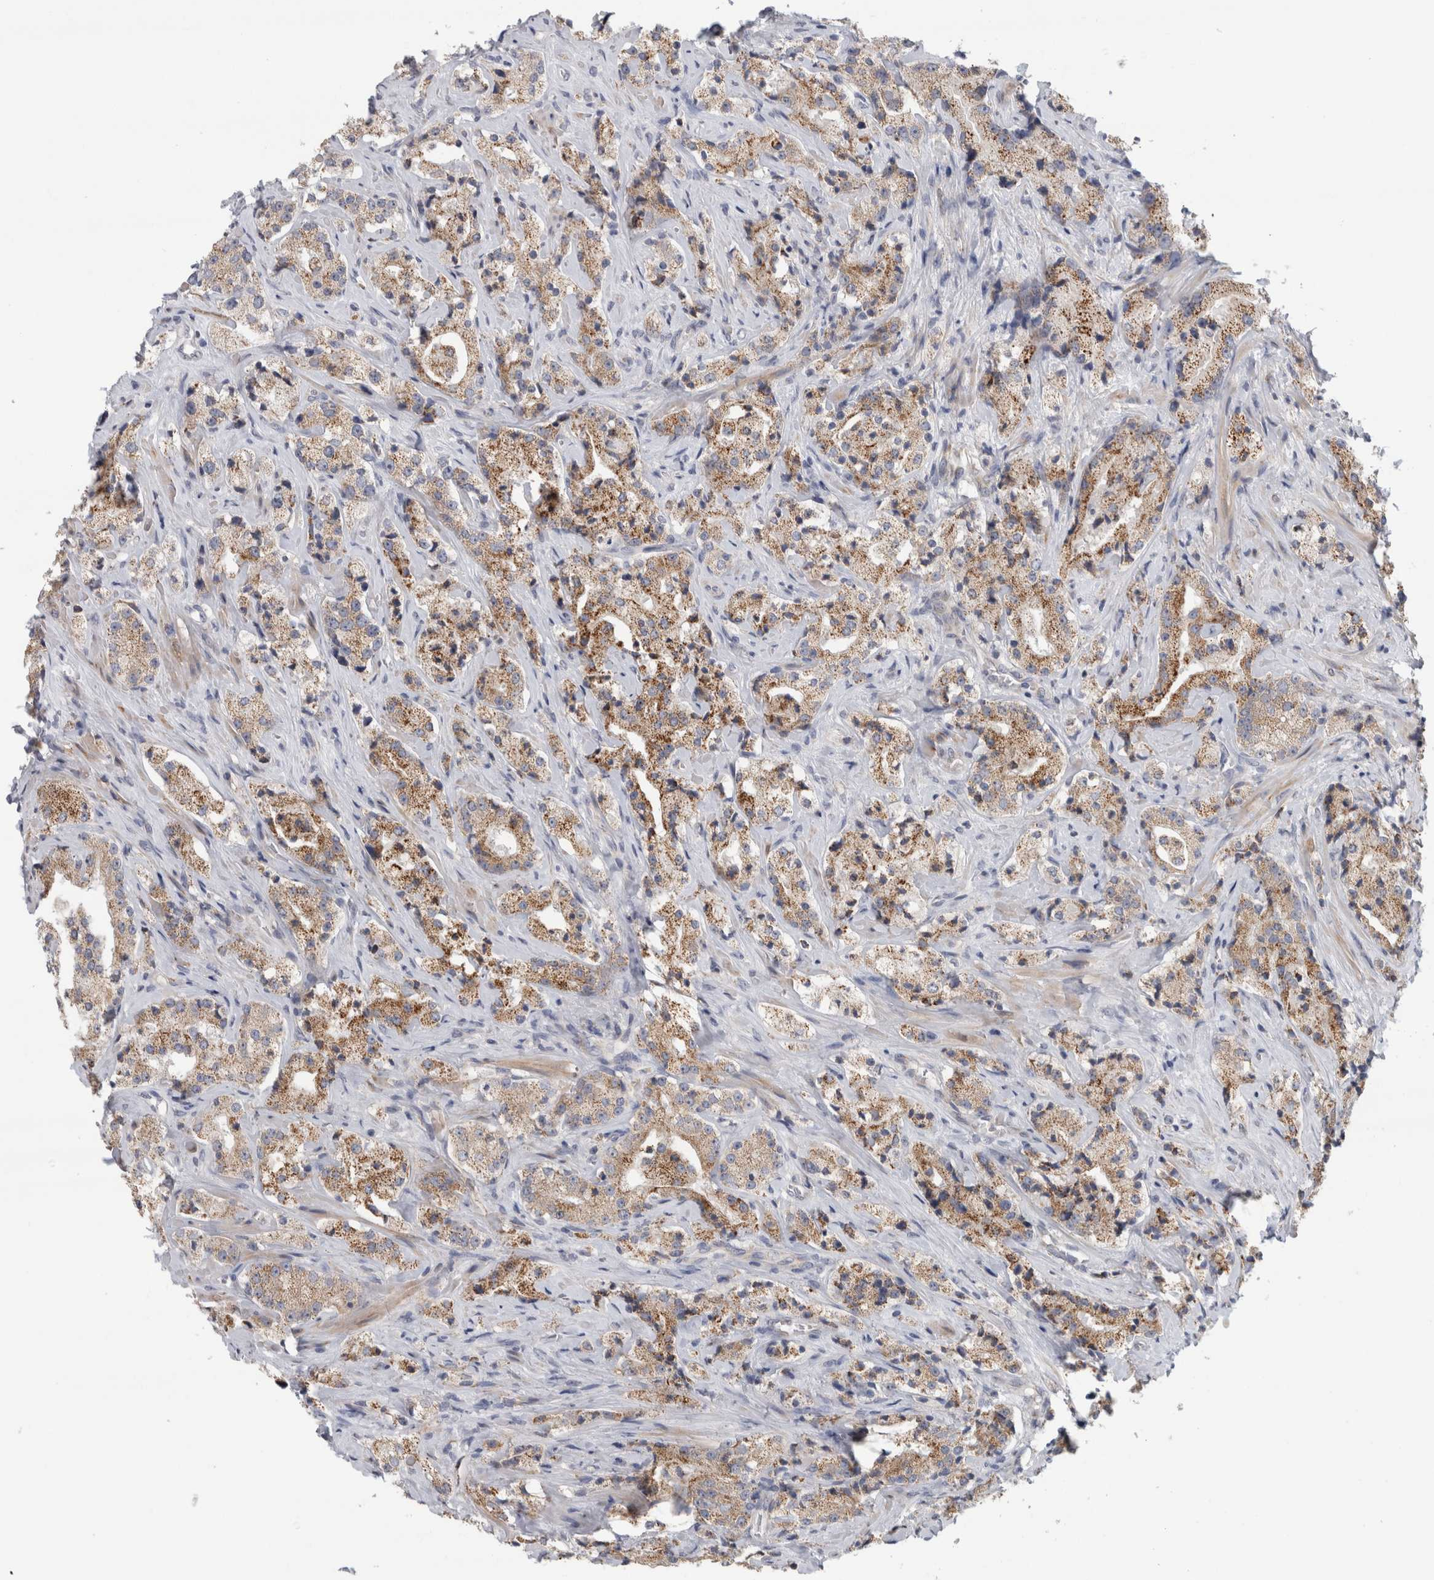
{"staining": {"intensity": "strong", "quantity": ">75%", "location": "cytoplasmic/membranous"}, "tissue": "prostate cancer", "cell_type": "Tumor cells", "image_type": "cancer", "snomed": [{"axis": "morphology", "description": "Adenocarcinoma, High grade"}, {"axis": "topography", "description": "Prostate"}], "caption": "Tumor cells demonstrate high levels of strong cytoplasmic/membranous positivity in approximately >75% of cells in prostate cancer. (brown staining indicates protein expression, while blue staining denotes nuclei).", "gene": "RAB18", "patient": {"sex": "male", "age": 63}}